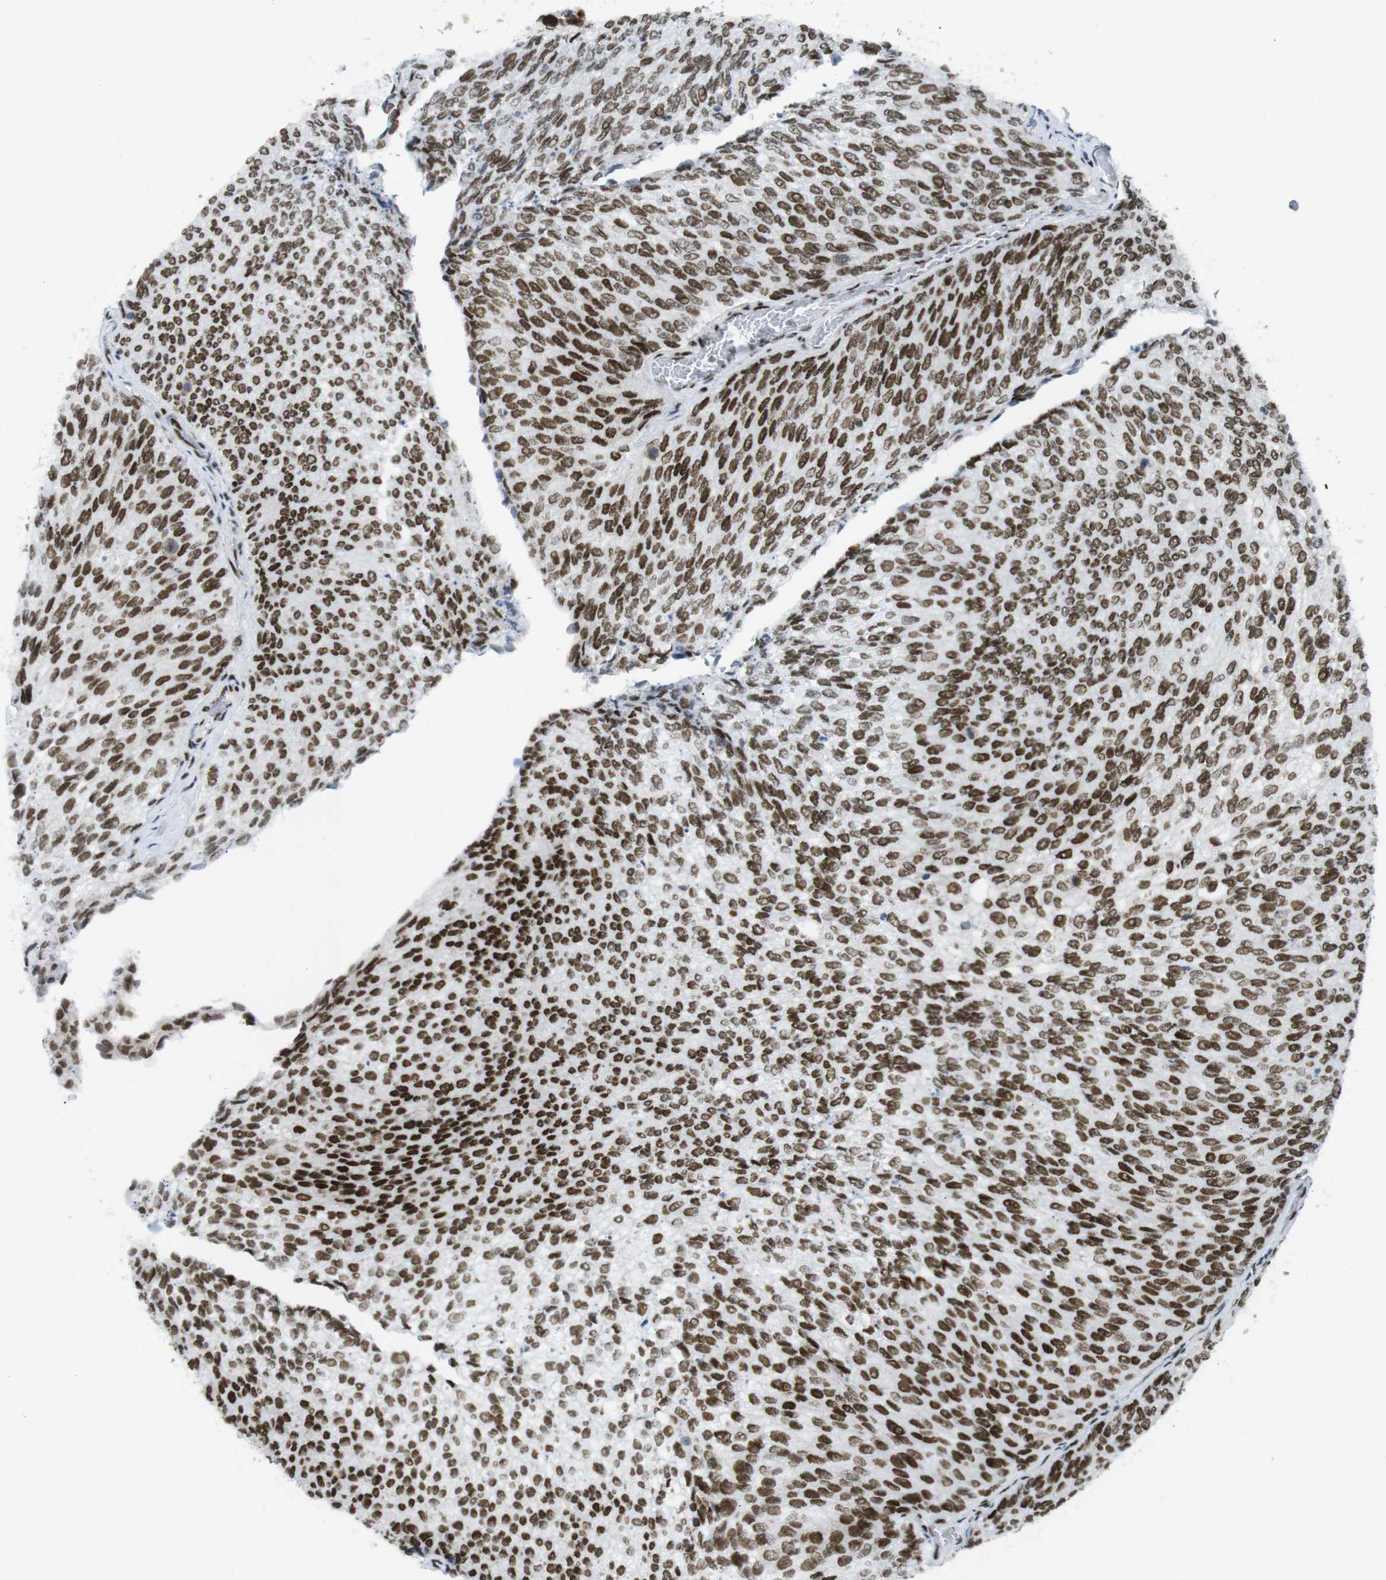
{"staining": {"intensity": "strong", "quantity": ">75%", "location": "nuclear"}, "tissue": "urothelial cancer", "cell_type": "Tumor cells", "image_type": "cancer", "snomed": [{"axis": "morphology", "description": "Urothelial carcinoma, Low grade"}, {"axis": "topography", "description": "Urinary bladder"}], "caption": "High-power microscopy captured an immunohistochemistry histopathology image of urothelial cancer, revealing strong nuclear staining in approximately >75% of tumor cells.", "gene": "ARID1A", "patient": {"sex": "female", "age": 79}}